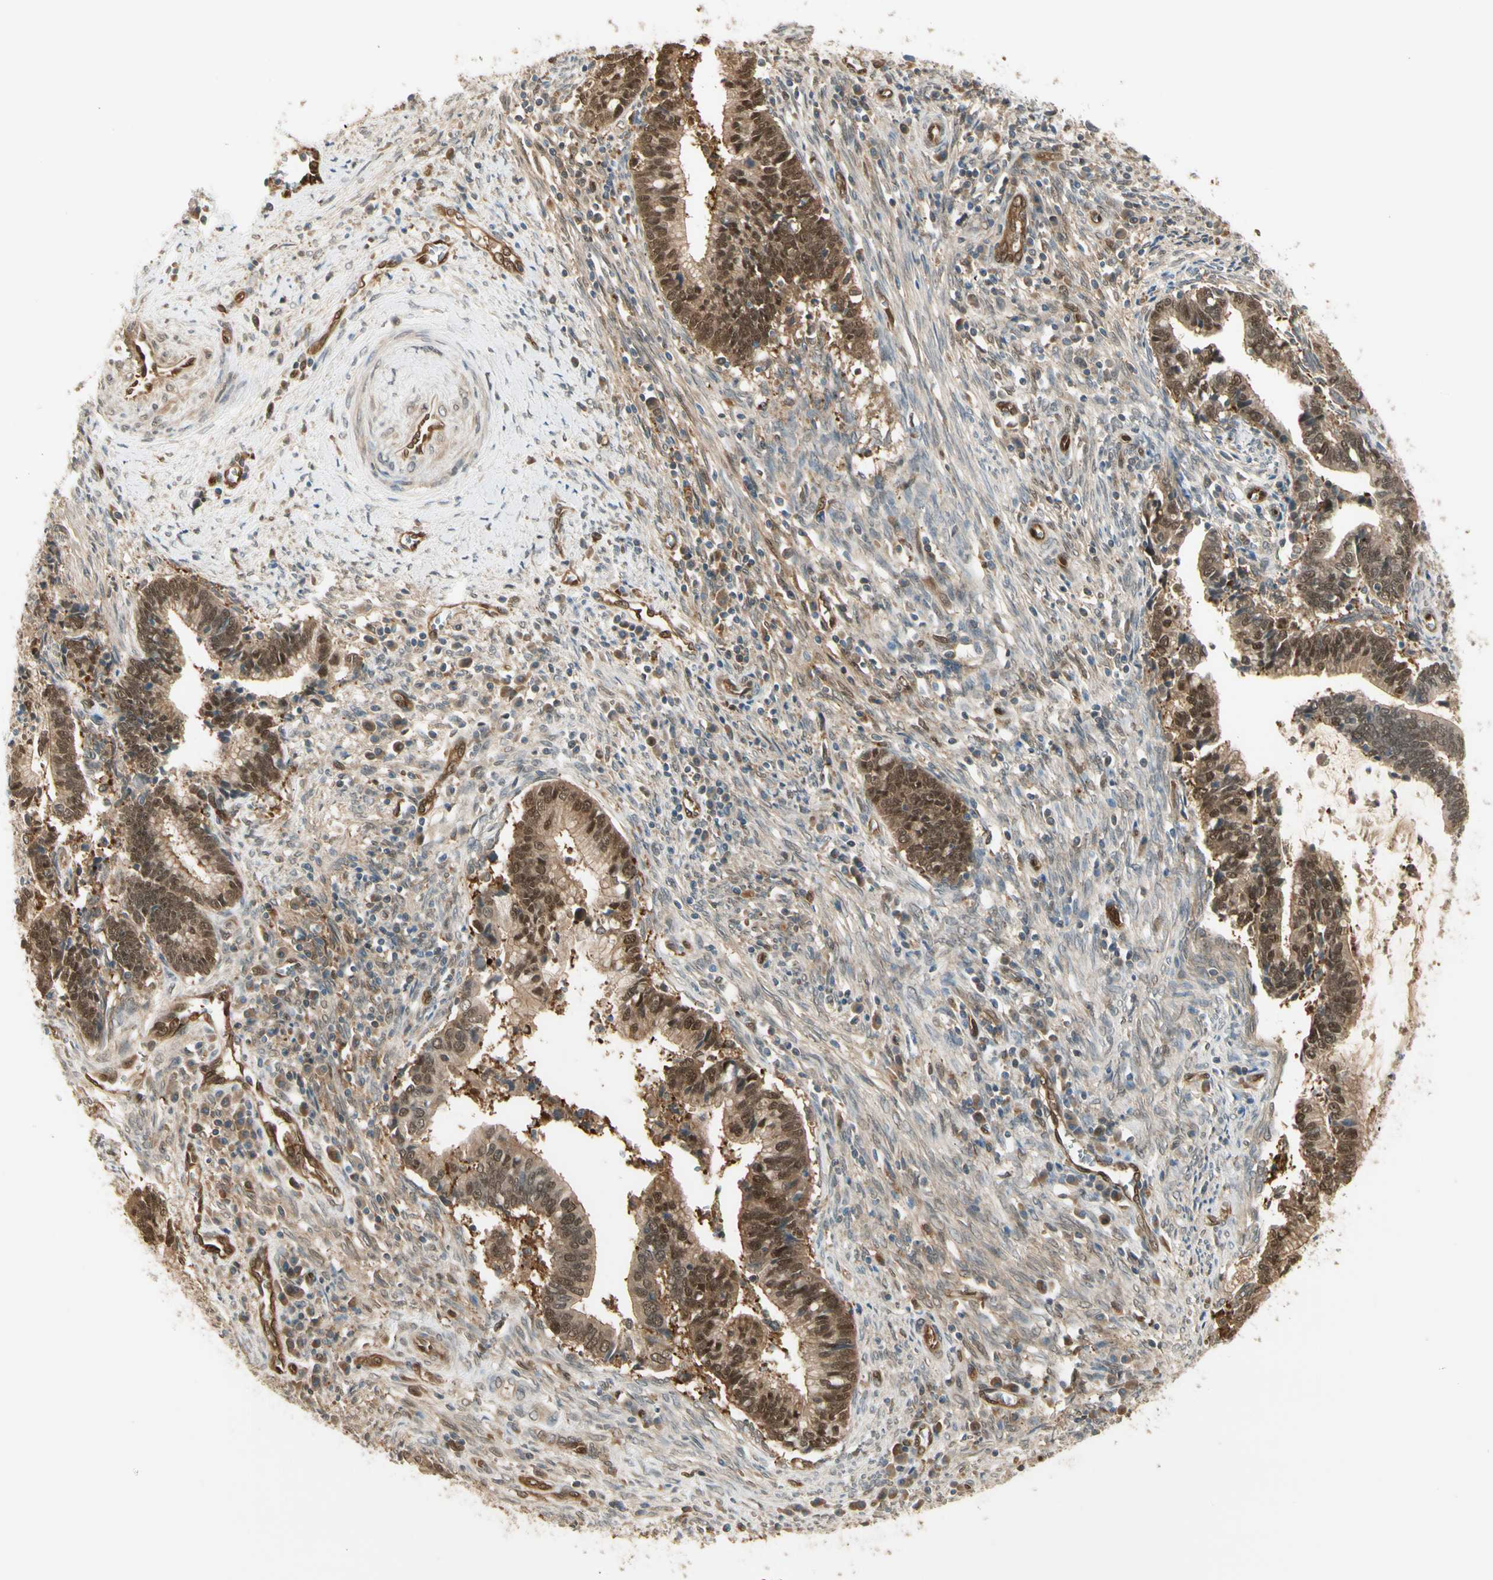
{"staining": {"intensity": "strong", "quantity": ">75%", "location": "cytoplasmic/membranous,nuclear"}, "tissue": "cervical cancer", "cell_type": "Tumor cells", "image_type": "cancer", "snomed": [{"axis": "morphology", "description": "Adenocarcinoma, NOS"}, {"axis": "topography", "description": "Cervix"}], "caption": "Adenocarcinoma (cervical) stained with a brown dye exhibits strong cytoplasmic/membranous and nuclear positive staining in approximately >75% of tumor cells.", "gene": "SERPINB6", "patient": {"sex": "female", "age": 44}}